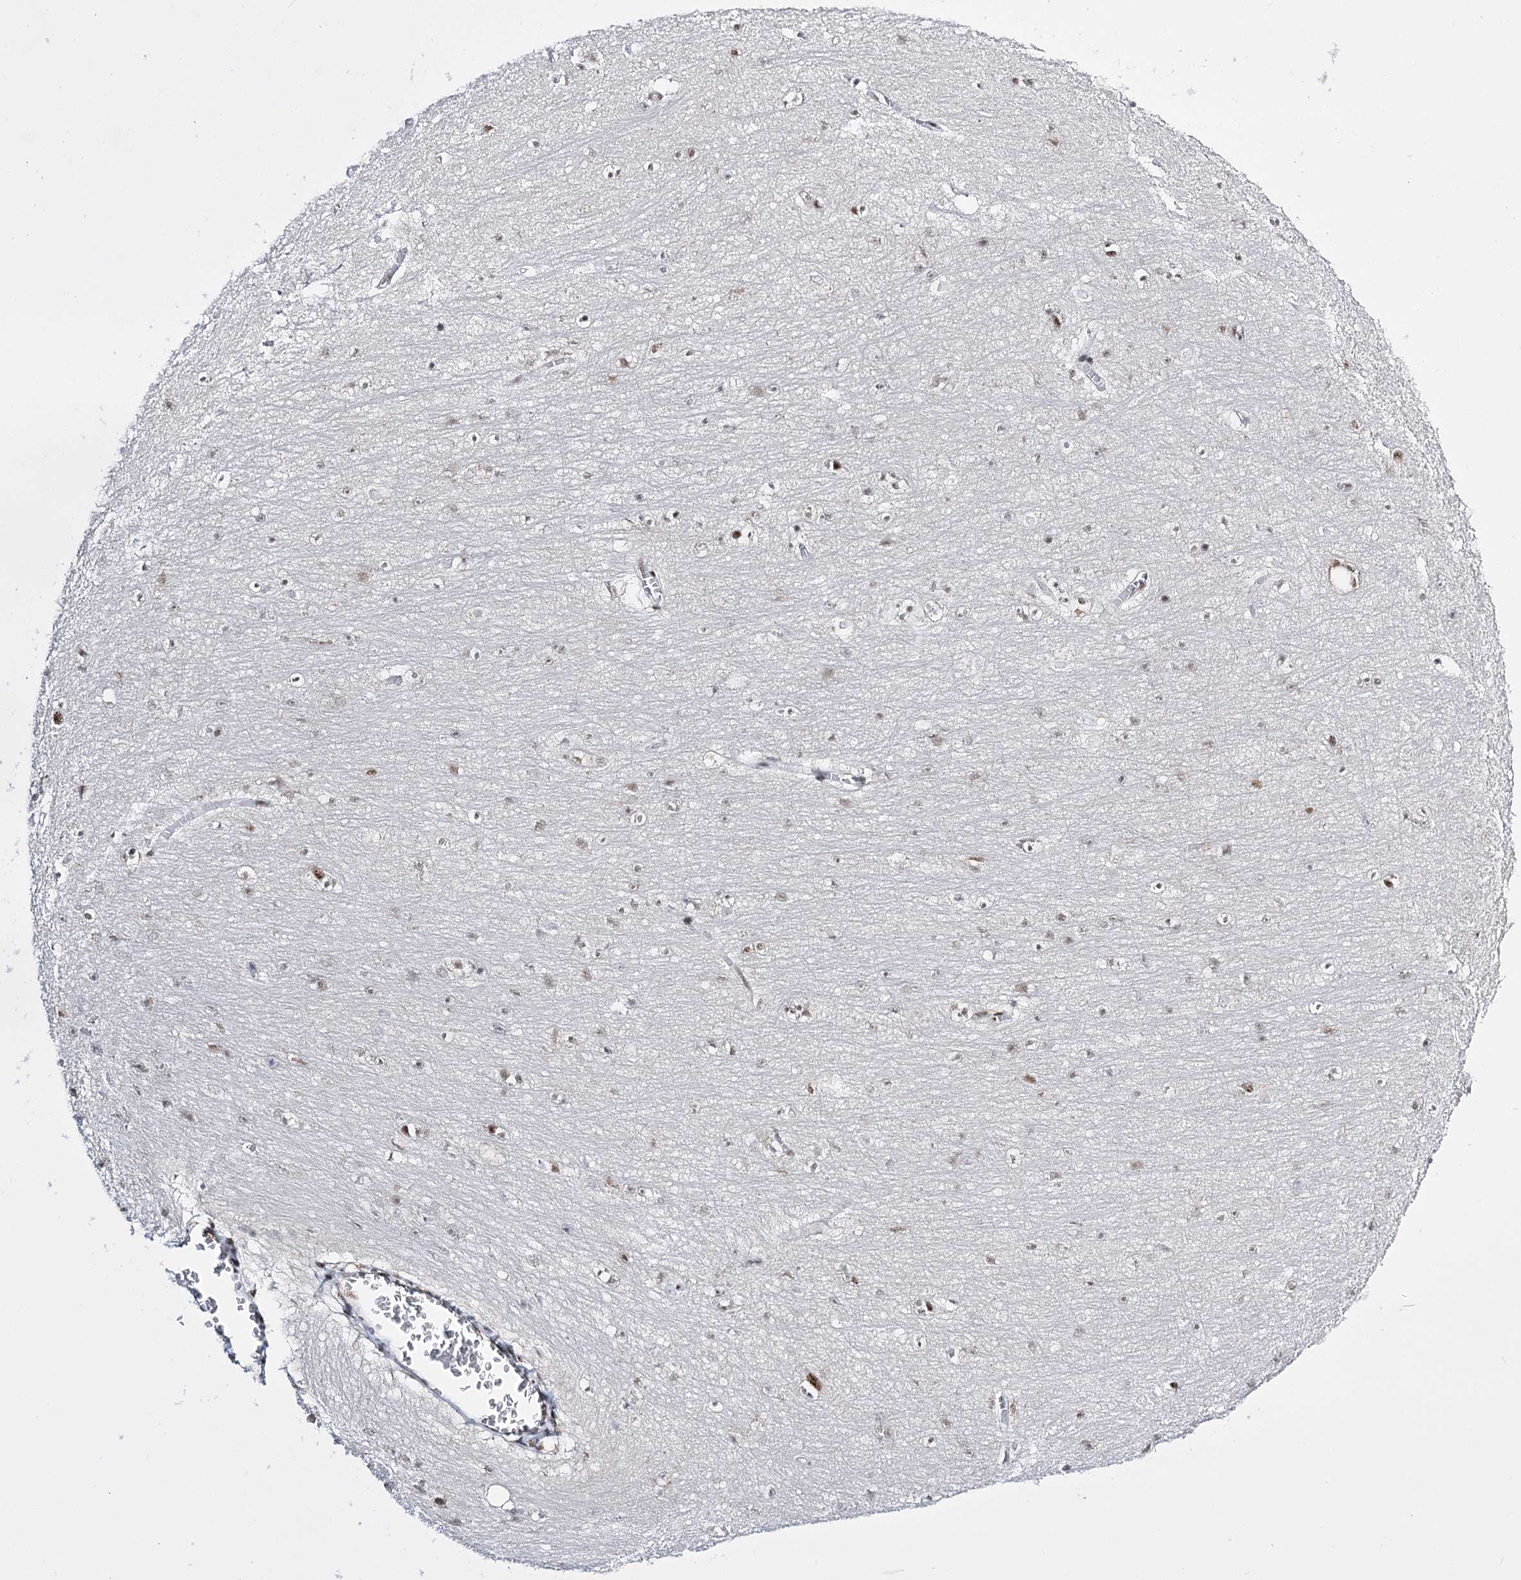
{"staining": {"intensity": "weak", "quantity": "25%-75%", "location": "nuclear"}, "tissue": "hippocampus", "cell_type": "Glial cells", "image_type": "normal", "snomed": [{"axis": "morphology", "description": "Normal tissue, NOS"}, {"axis": "topography", "description": "Hippocampus"}], "caption": "Hippocampus stained for a protein exhibits weak nuclear positivity in glial cells. (Brightfield microscopy of DAB IHC at high magnification).", "gene": "PRPF40A", "patient": {"sex": "female", "age": 64}}